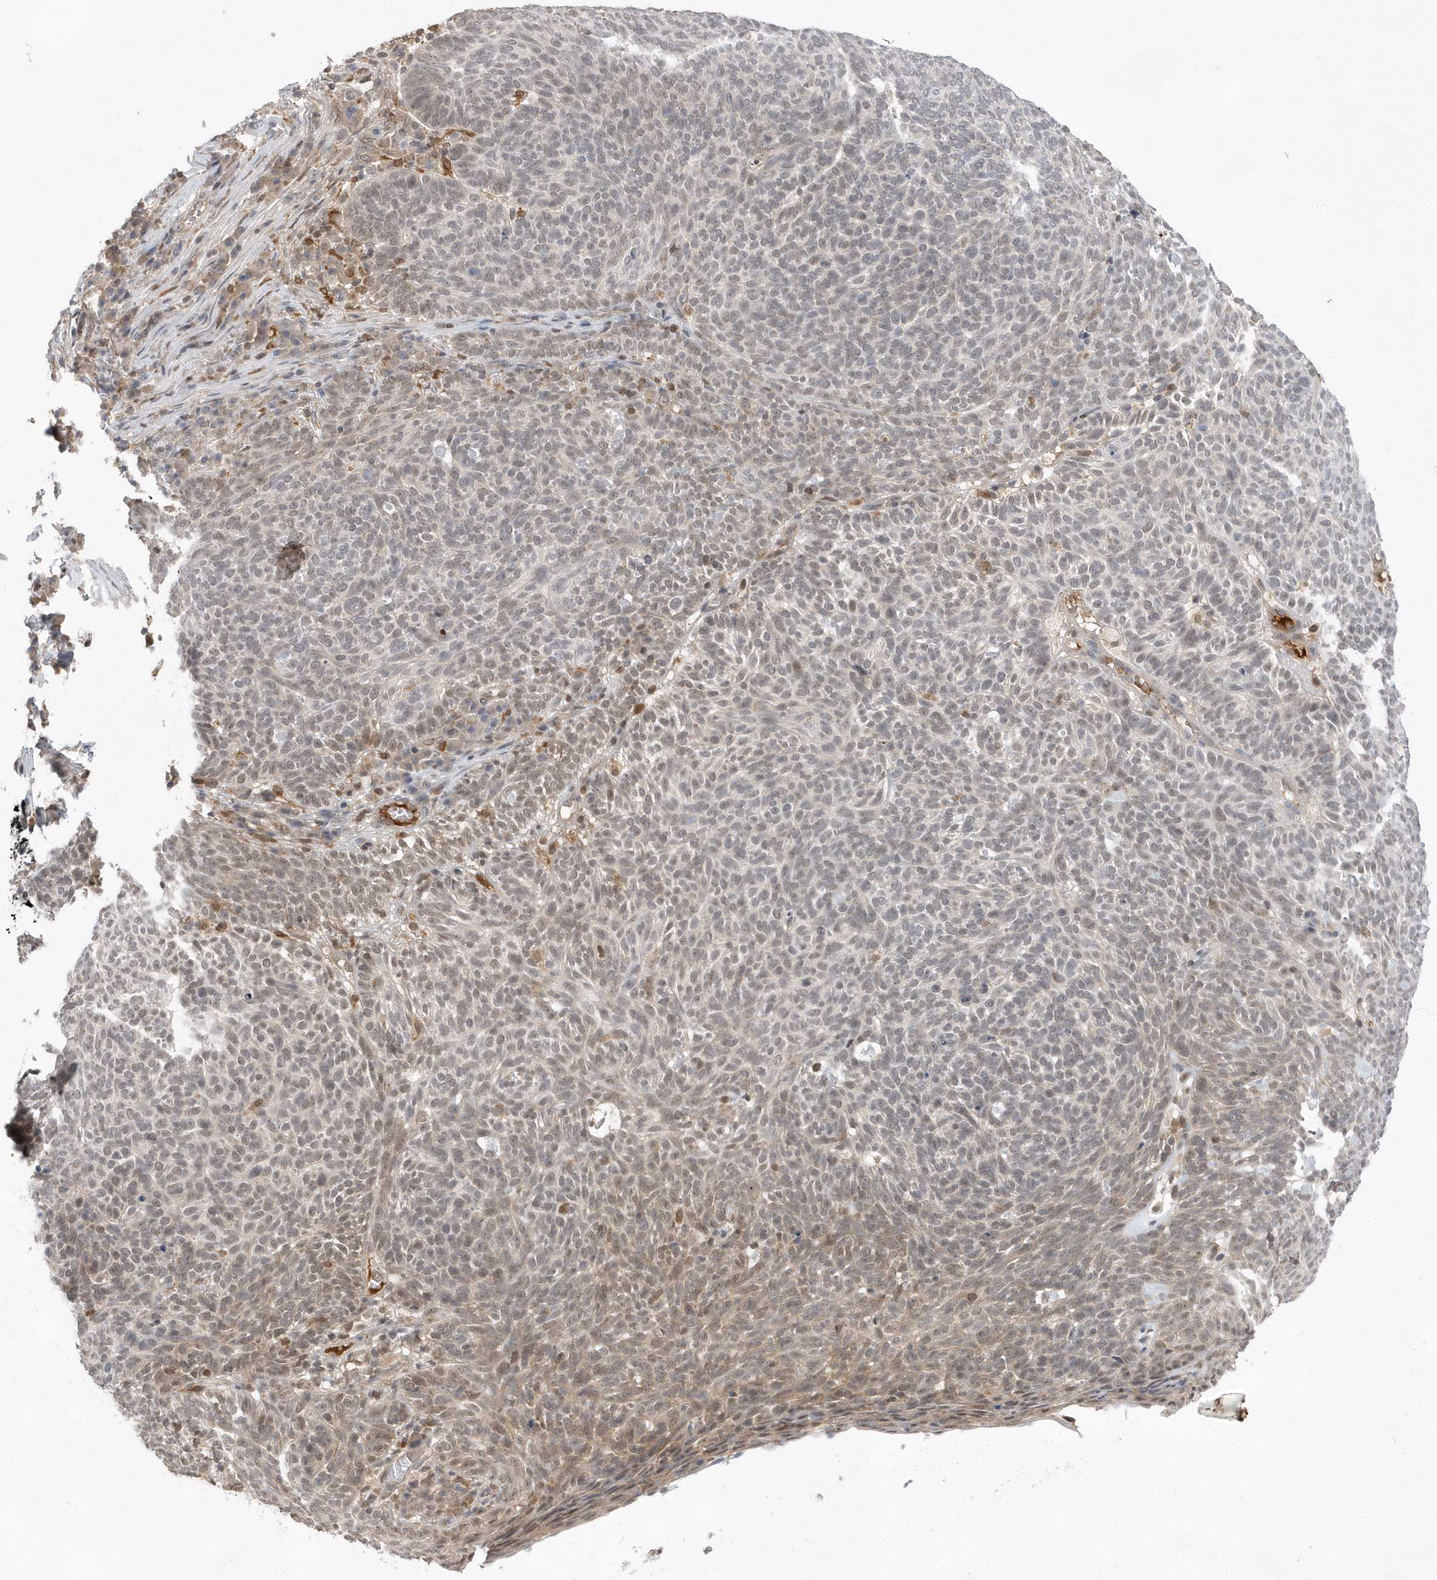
{"staining": {"intensity": "weak", "quantity": "<25%", "location": "nuclear"}, "tissue": "skin cancer", "cell_type": "Tumor cells", "image_type": "cancer", "snomed": [{"axis": "morphology", "description": "Squamous cell carcinoma, NOS"}, {"axis": "topography", "description": "Skin"}], "caption": "Tumor cells show no significant expression in skin cancer (squamous cell carcinoma).", "gene": "TMEM132B", "patient": {"sex": "female", "age": 90}}